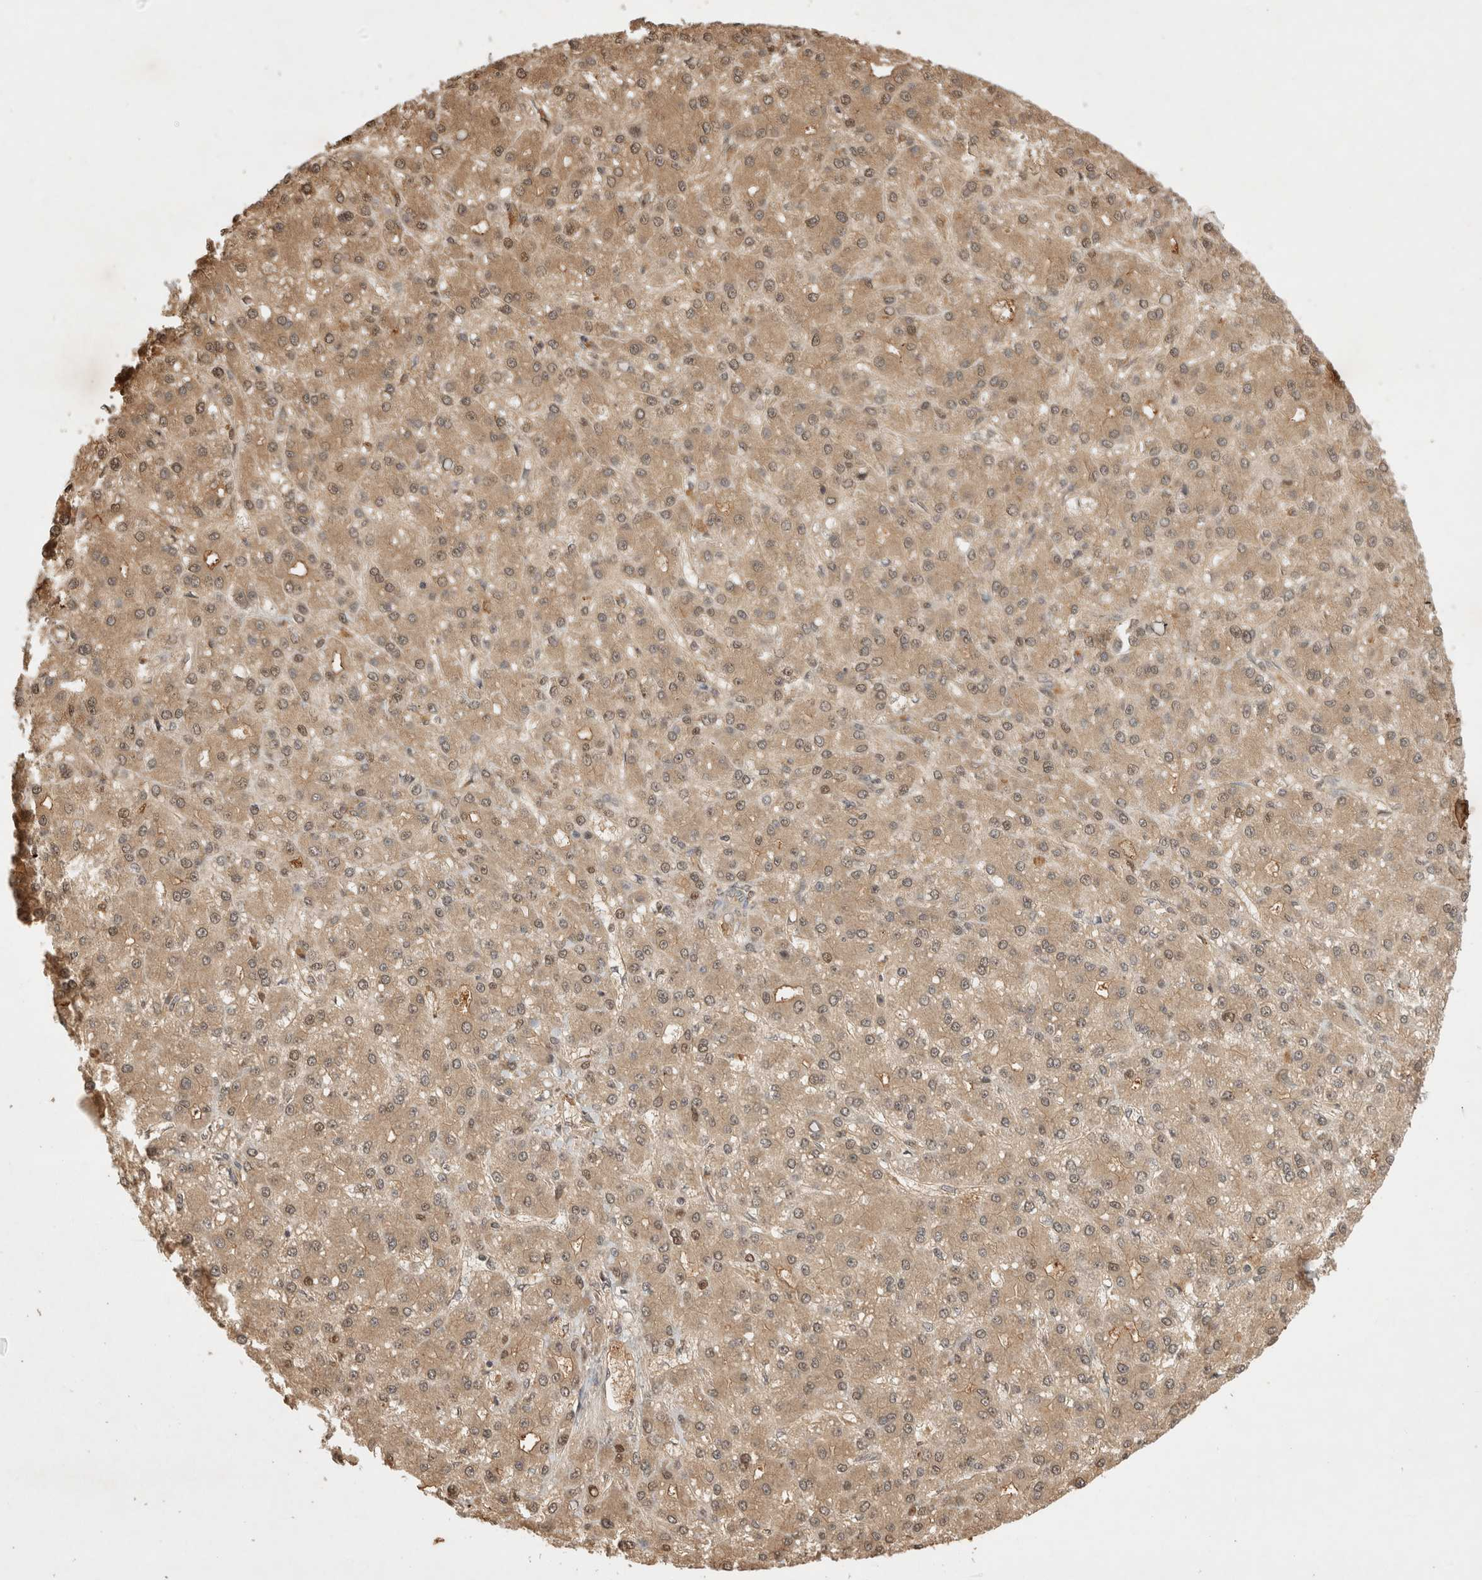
{"staining": {"intensity": "weak", "quantity": ">75%", "location": "cytoplasmic/membranous"}, "tissue": "liver cancer", "cell_type": "Tumor cells", "image_type": "cancer", "snomed": [{"axis": "morphology", "description": "Carcinoma, Hepatocellular, NOS"}, {"axis": "topography", "description": "Liver"}], "caption": "Immunohistochemical staining of liver cancer exhibits low levels of weak cytoplasmic/membranous protein expression in about >75% of tumor cells.", "gene": "PRMT3", "patient": {"sex": "male", "age": 67}}